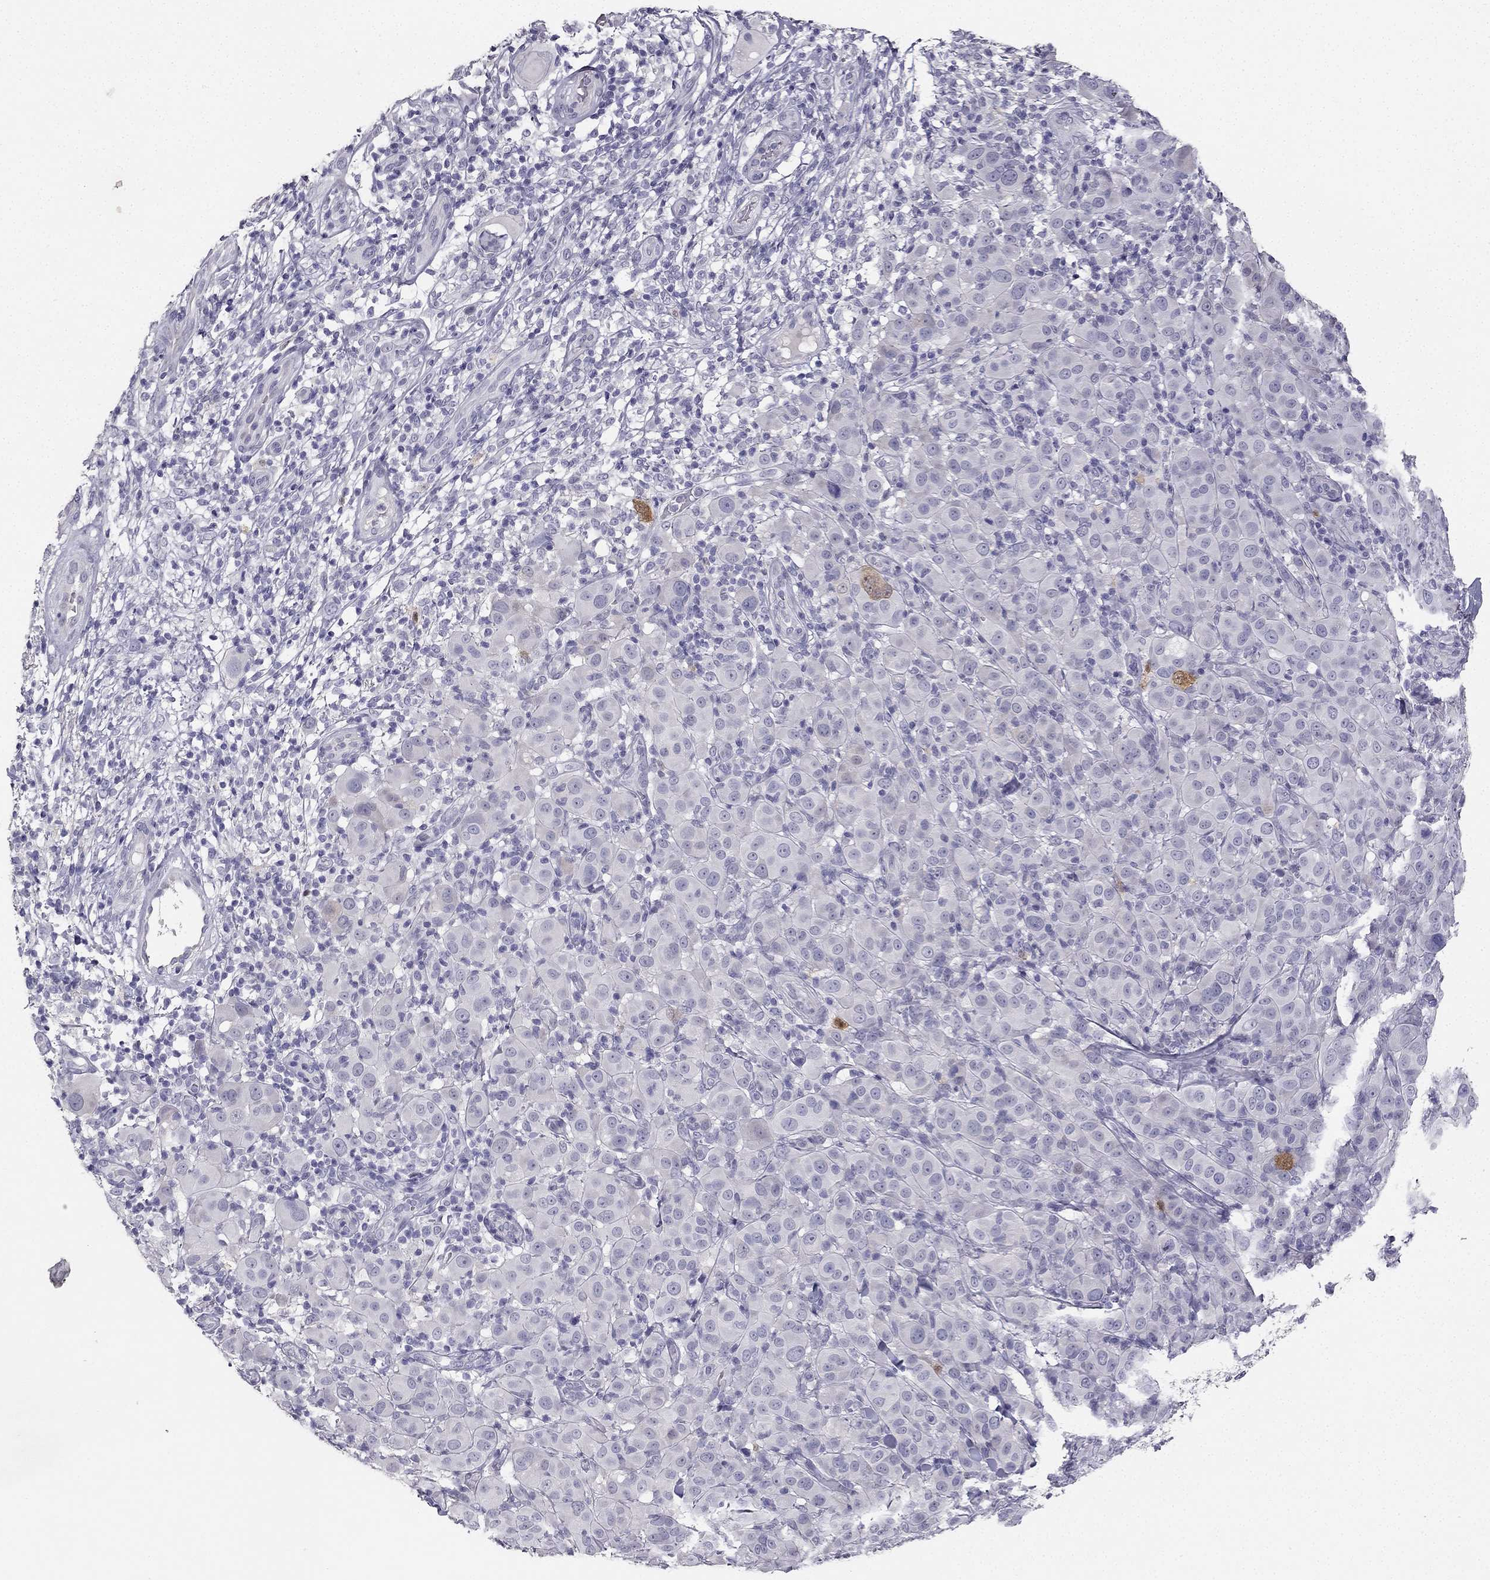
{"staining": {"intensity": "negative", "quantity": "none", "location": "none"}, "tissue": "melanoma", "cell_type": "Tumor cells", "image_type": "cancer", "snomed": [{"axis": "morphology", "description": "Malignant melanoma, NOS"}, {"axis": "topography", "description": "Skin"}], "caption": "Tumor cells are negative for brown protein staining in melanoma.", "gene": "CALB2", "patient": {"sex": "female", "age": 87}}